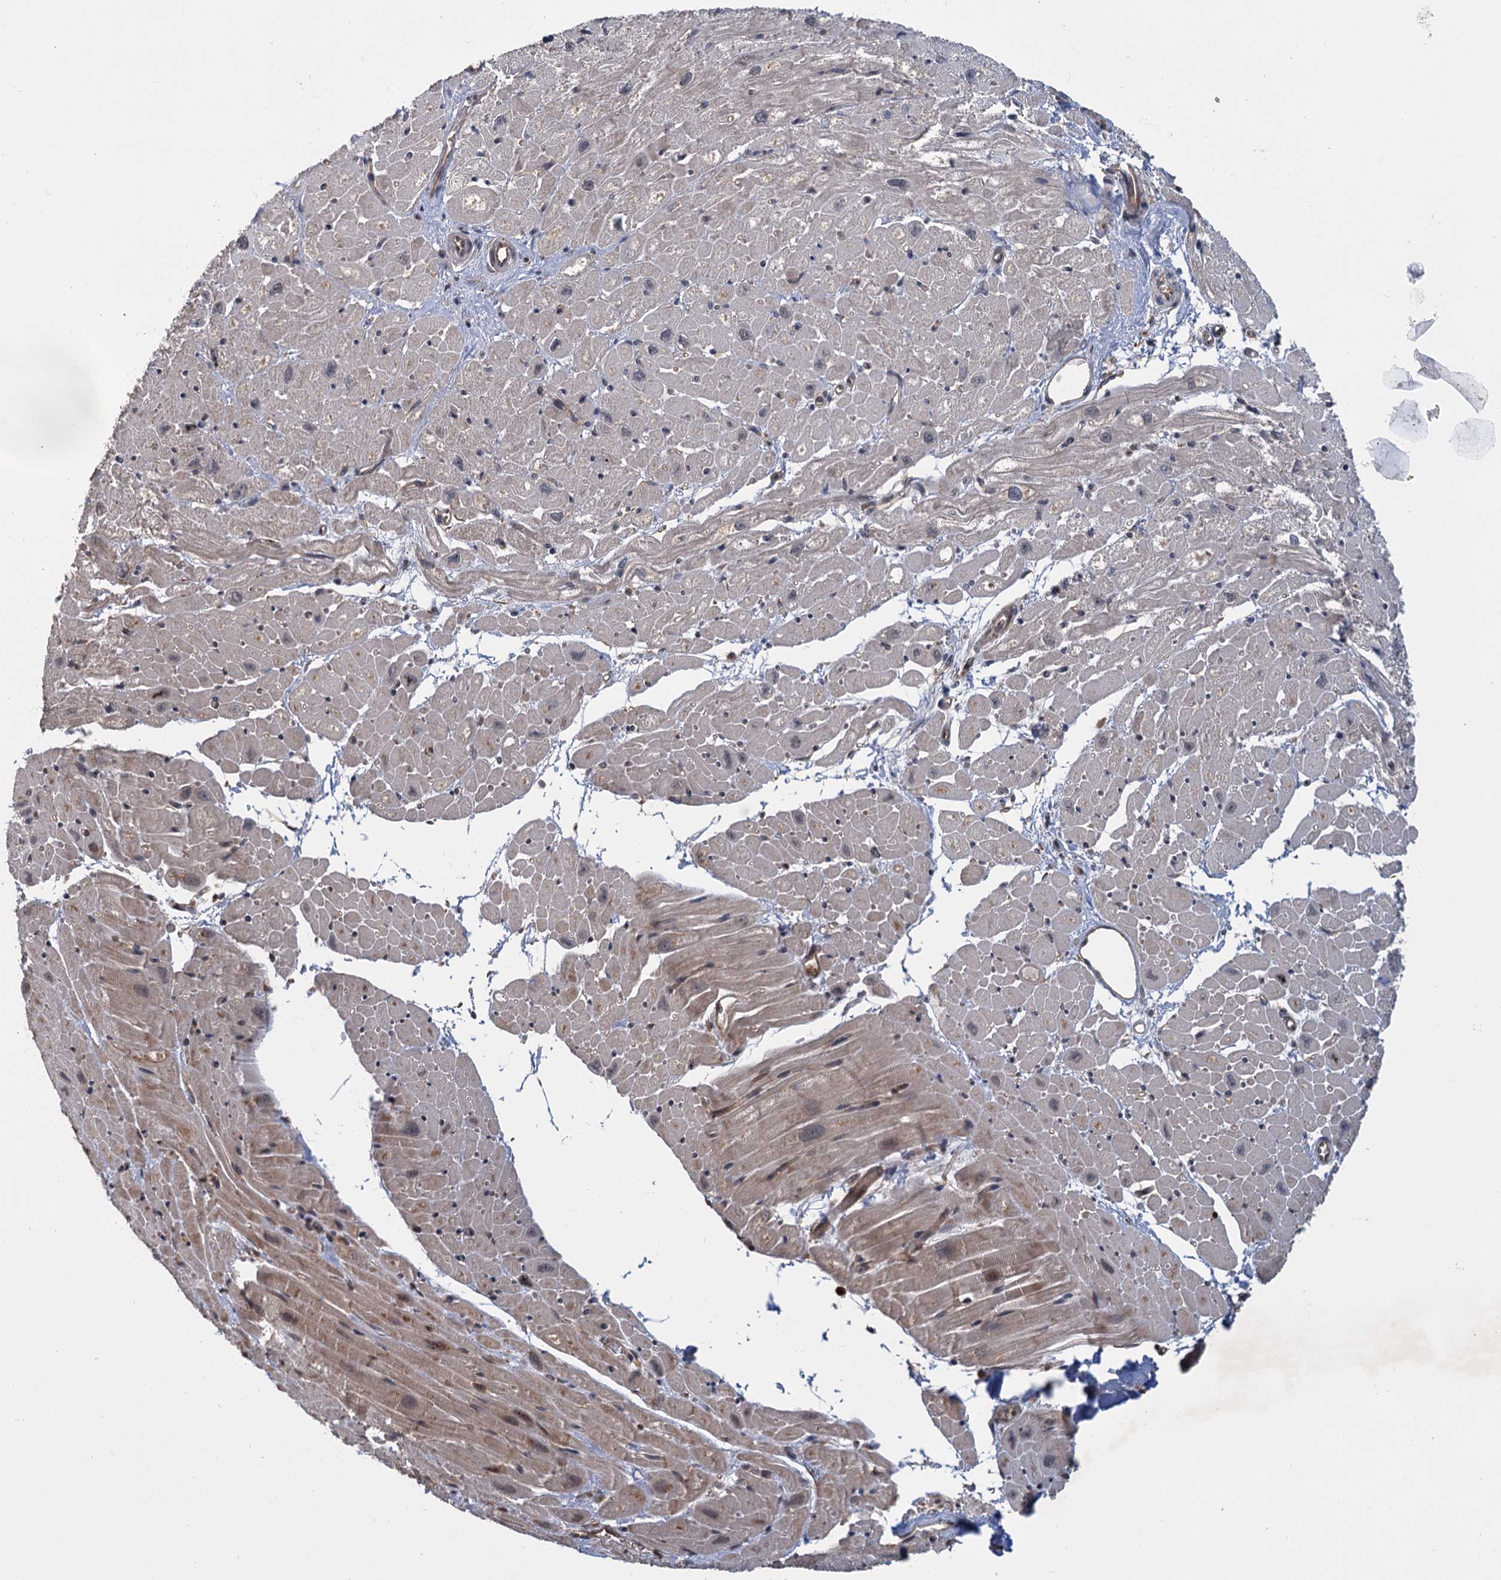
{"staining": {"intensity": "moderate", "quantity": "25%-75%", "location": "cytoplasmic/membranous"}, "tissue": "heart muscle", "cell_type": "Cardiomyocytes", "image_type": "normal", "snomed": [{"axis": "morphology", "description": "Normal tissue, NOS"}, {"axis": "topography", "description": "Heart"}], "caption": "Heart muscle stained for a protein (brown) displays moderate cytoplasmic/membranous positive positivity in about 25%-75% of cardiomyocytes.", "gene": "KANSL2", "patient": {"sex": "male", "age": 50}}